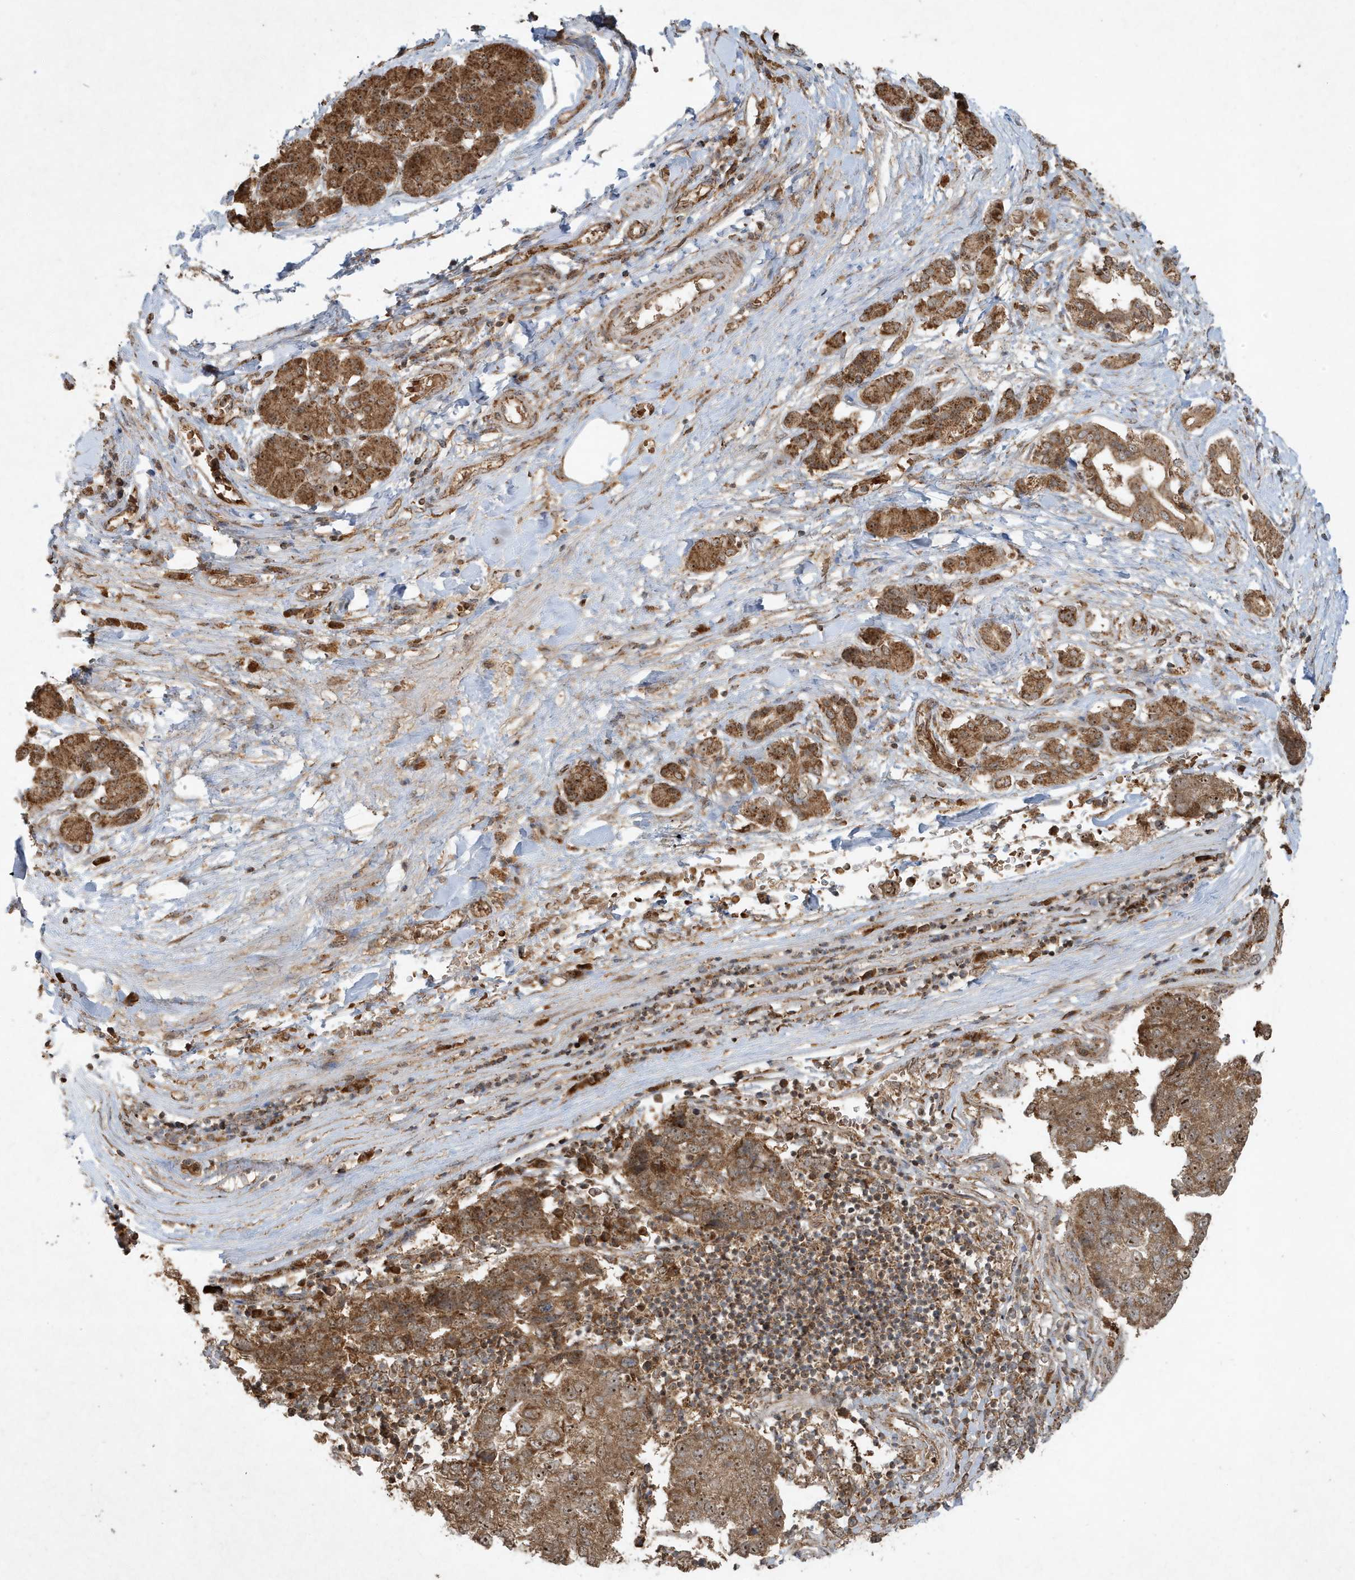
{"staining": {"intensity": "strong", "quantity": ">75%", "location": "cytoplasmic/membranous,nuclear"}, "tissue": "pancreatic cancer", "cell_type": "Tumor cells", "image_type": "cancer", "snomed": [{"axis": "morphology", "description": "Adenocarcinoma, NOS"}, {"axis": "topography", "description": "Pancreas"}], "caption": "Brown immunohistochemical staining in pancreatic adenocarcinoma shows strong cytoplasmic/membranous and nuclear expression in about >75% of tumor cells.", "gene": "ABCB9", "patient": {"sex": "female", "age": 61}}